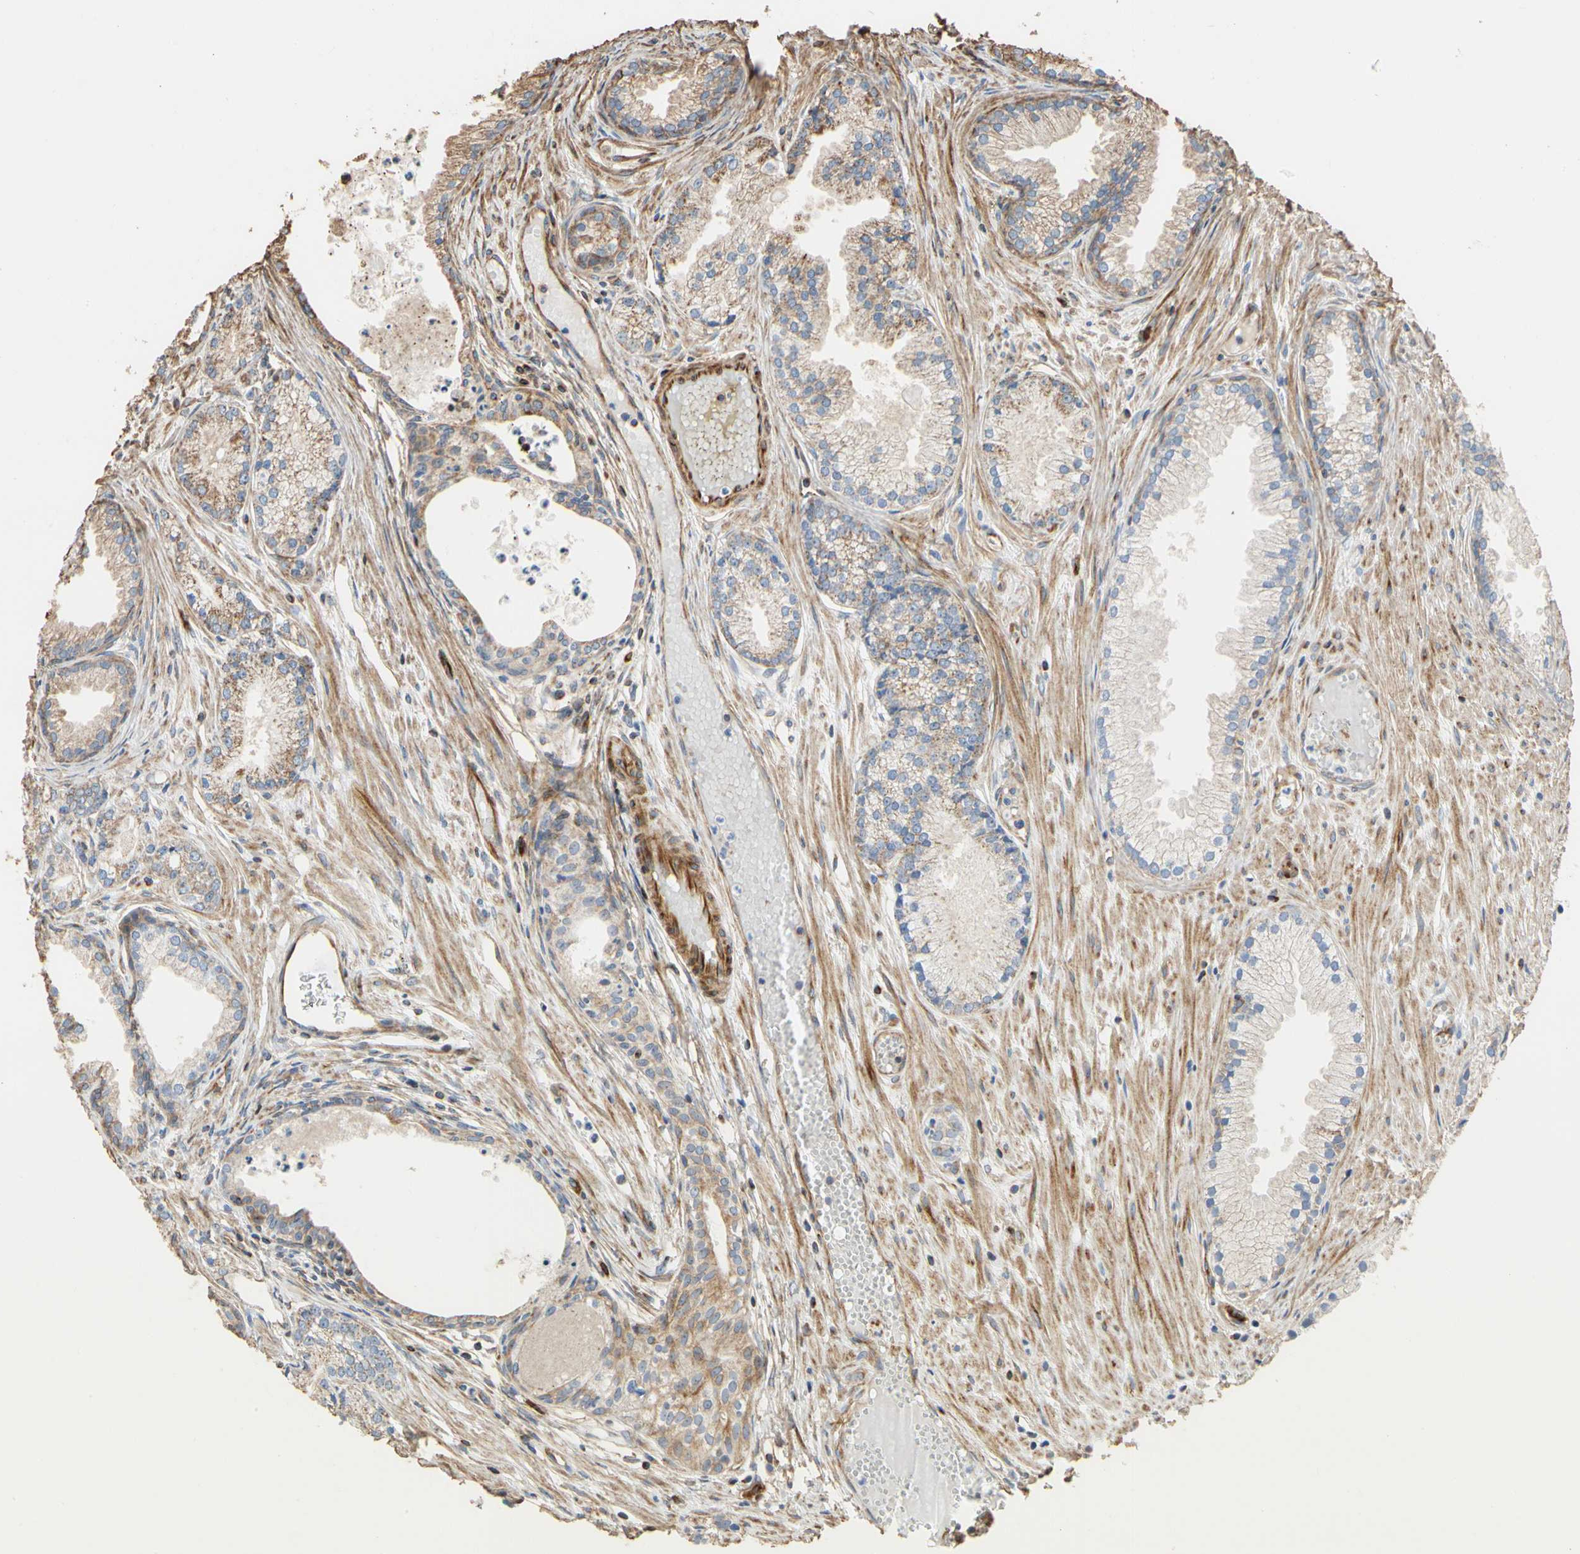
{"staining": {"intensity": "weak", "quantity": "25%-75%", "location": "cytoplasmic/membranous"}, "tissue": "prostate cancer", "cell_type": "Tumor cells", "image_type": "cancer", "snomed": [{"axis": "morphology", "description": "Adenocarcinoma, Low grade"}, {"axis": "topography", "description": "Prostate"}], "caption": "High-magnification brightfield microscopy of prostate cancer (low-grade adenocarcinoma) stained with DAB (3,3'-diaminobenzidine) (brown) and counterstained with hematoxylin (blue). tumor cells exhibit weak cytoplasmic/membranous expression is seen in about25%-75% of cells. The staining was performed using DAB to visualize the protein expression in brown, while the nuclei were stained in blue with hematoxylin (Magnification: 20x).", "gene": "TUBA1A", "patient": {"sex": "male", "age": 72}}